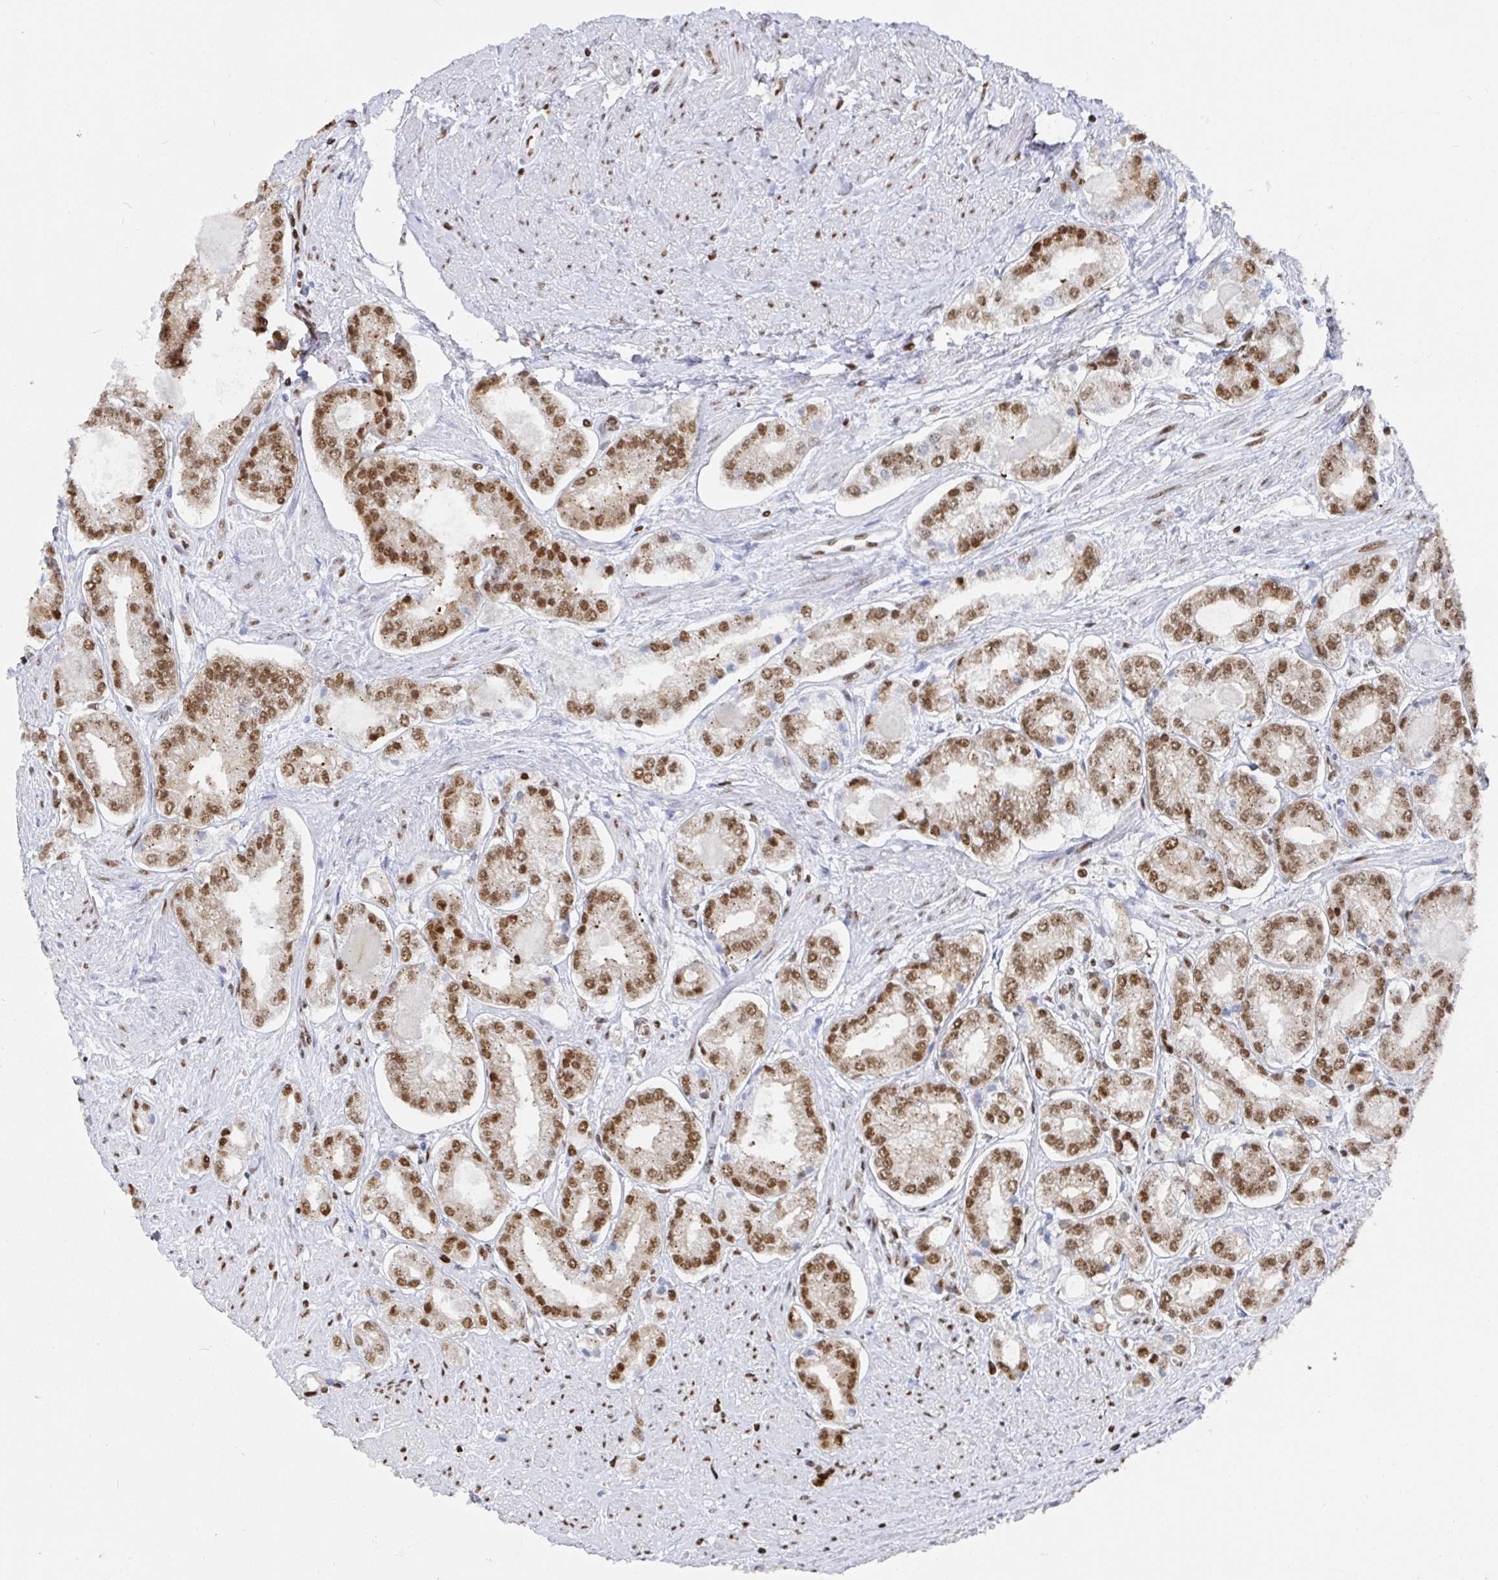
{"staining": {"intensity": "strong", "quantity": ">75%", "location": "cytoplasmic/membranous,nuclear"}, "tissue": "prostate cancer", "cell_type": "Tumor cells", "image_type": "cancer", "snomed": [{"axis": "morphology", "description": "Adenocarcinoma, Low grade"}, {"axis": "topography", "description": "Prostate"}], "caption": "A brown stain highlights strong cytoplasmic/membranous and nuclear expression of a protein in prostate cancer (low-grade adenocarcinoma) tumor cells.", "gene": "EWSR1", "patient": {"sex": "male", "age": 69}}